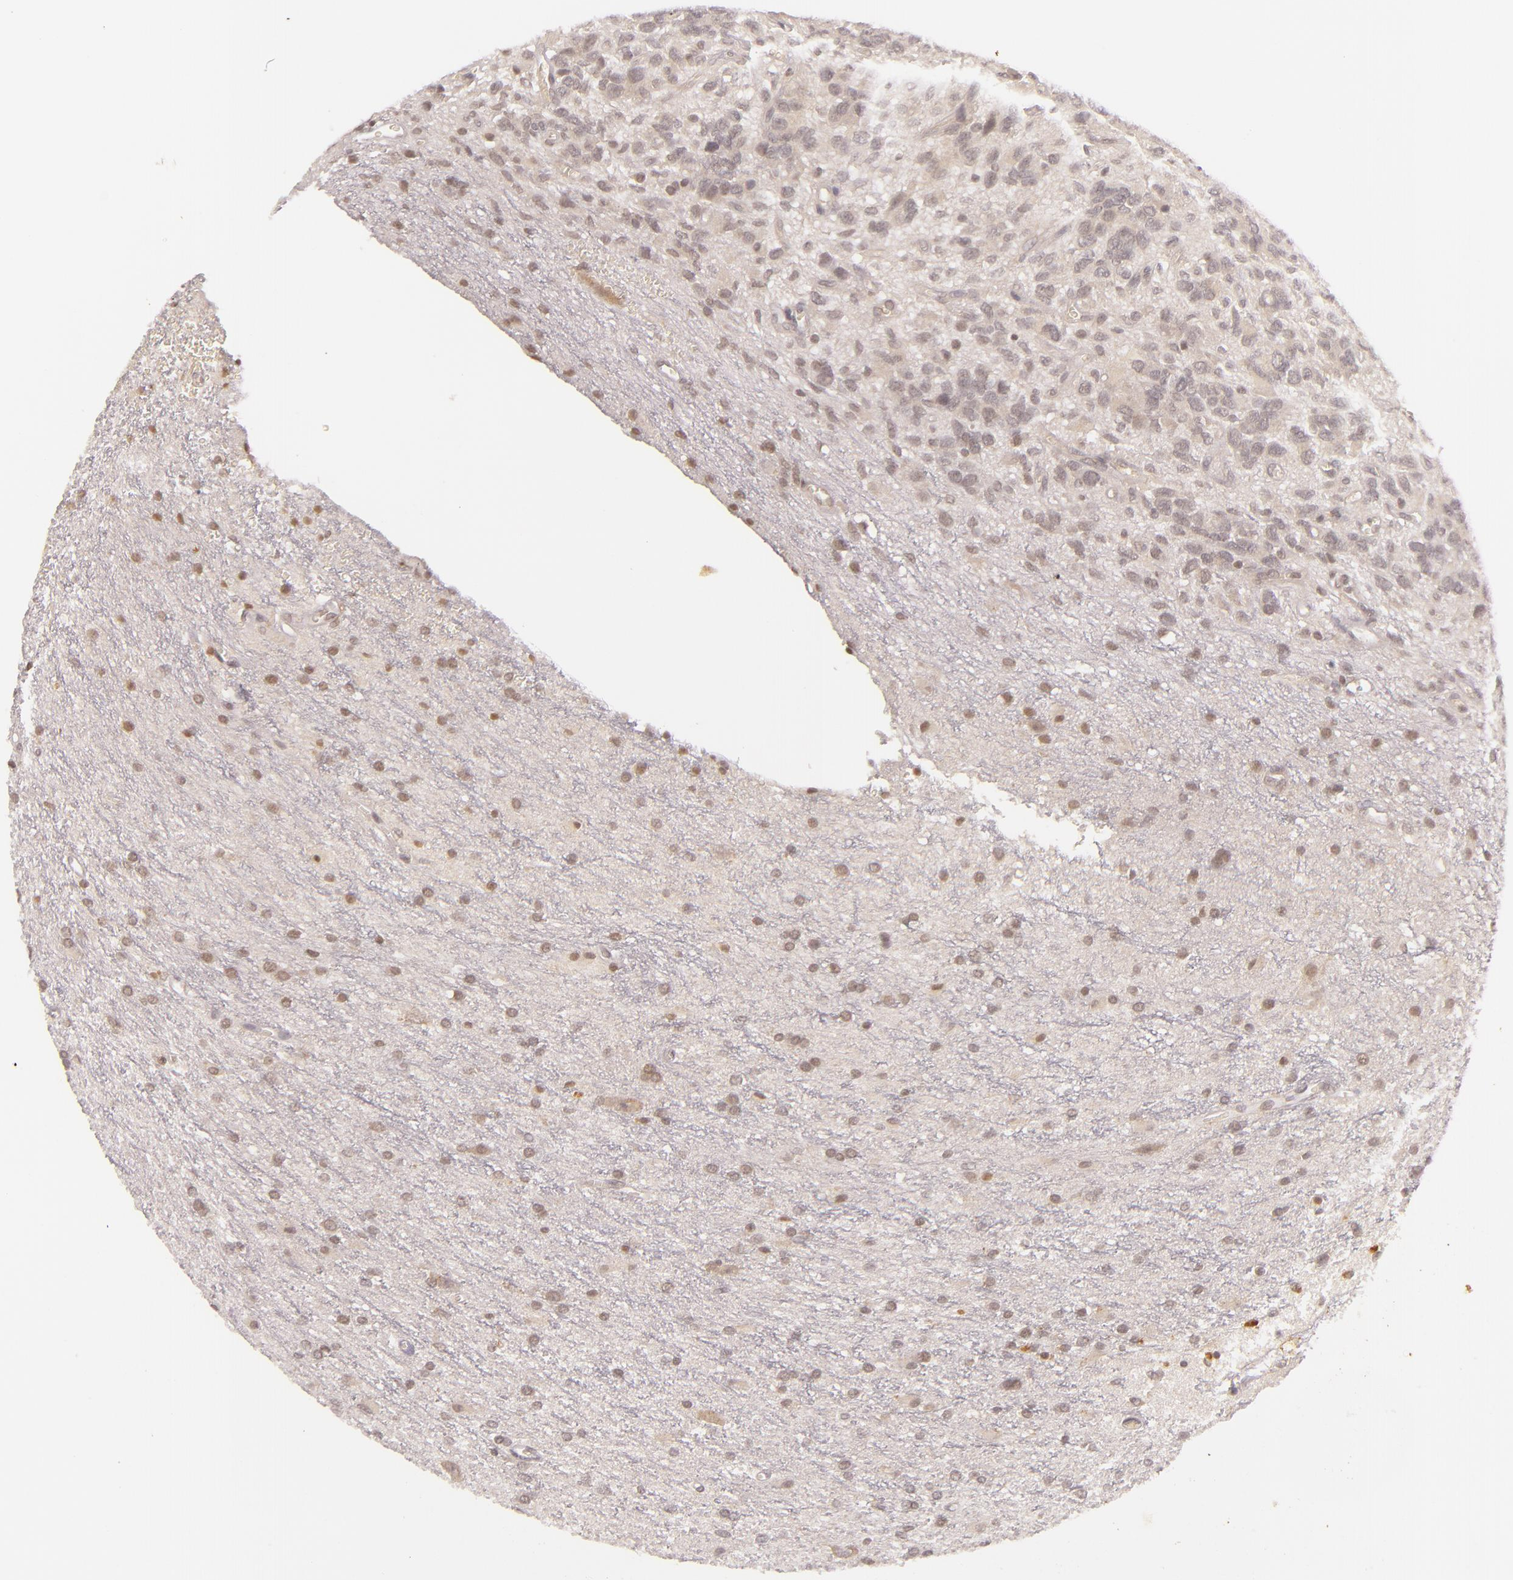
{"staining": {"intensity": "weak", "quantity": ">75%", "location": "nuclear"}, "tissue": "glioma", "cell_type": "Tumor cells", "image_type": "cancer", "snomed": [{"axis": "morphology", "description": "Glioma, malignant, Low grade"}, {"axis": "topography", "description": "Brain"}], "caption": "A high-resolution histopathology image shows IHC staining of low-grade glioma (malignant), which displays weak nuclear expression in about >75% of tumor cells.", "gene": "CASP8", "patient": {"sex": "female", "age": 15}}